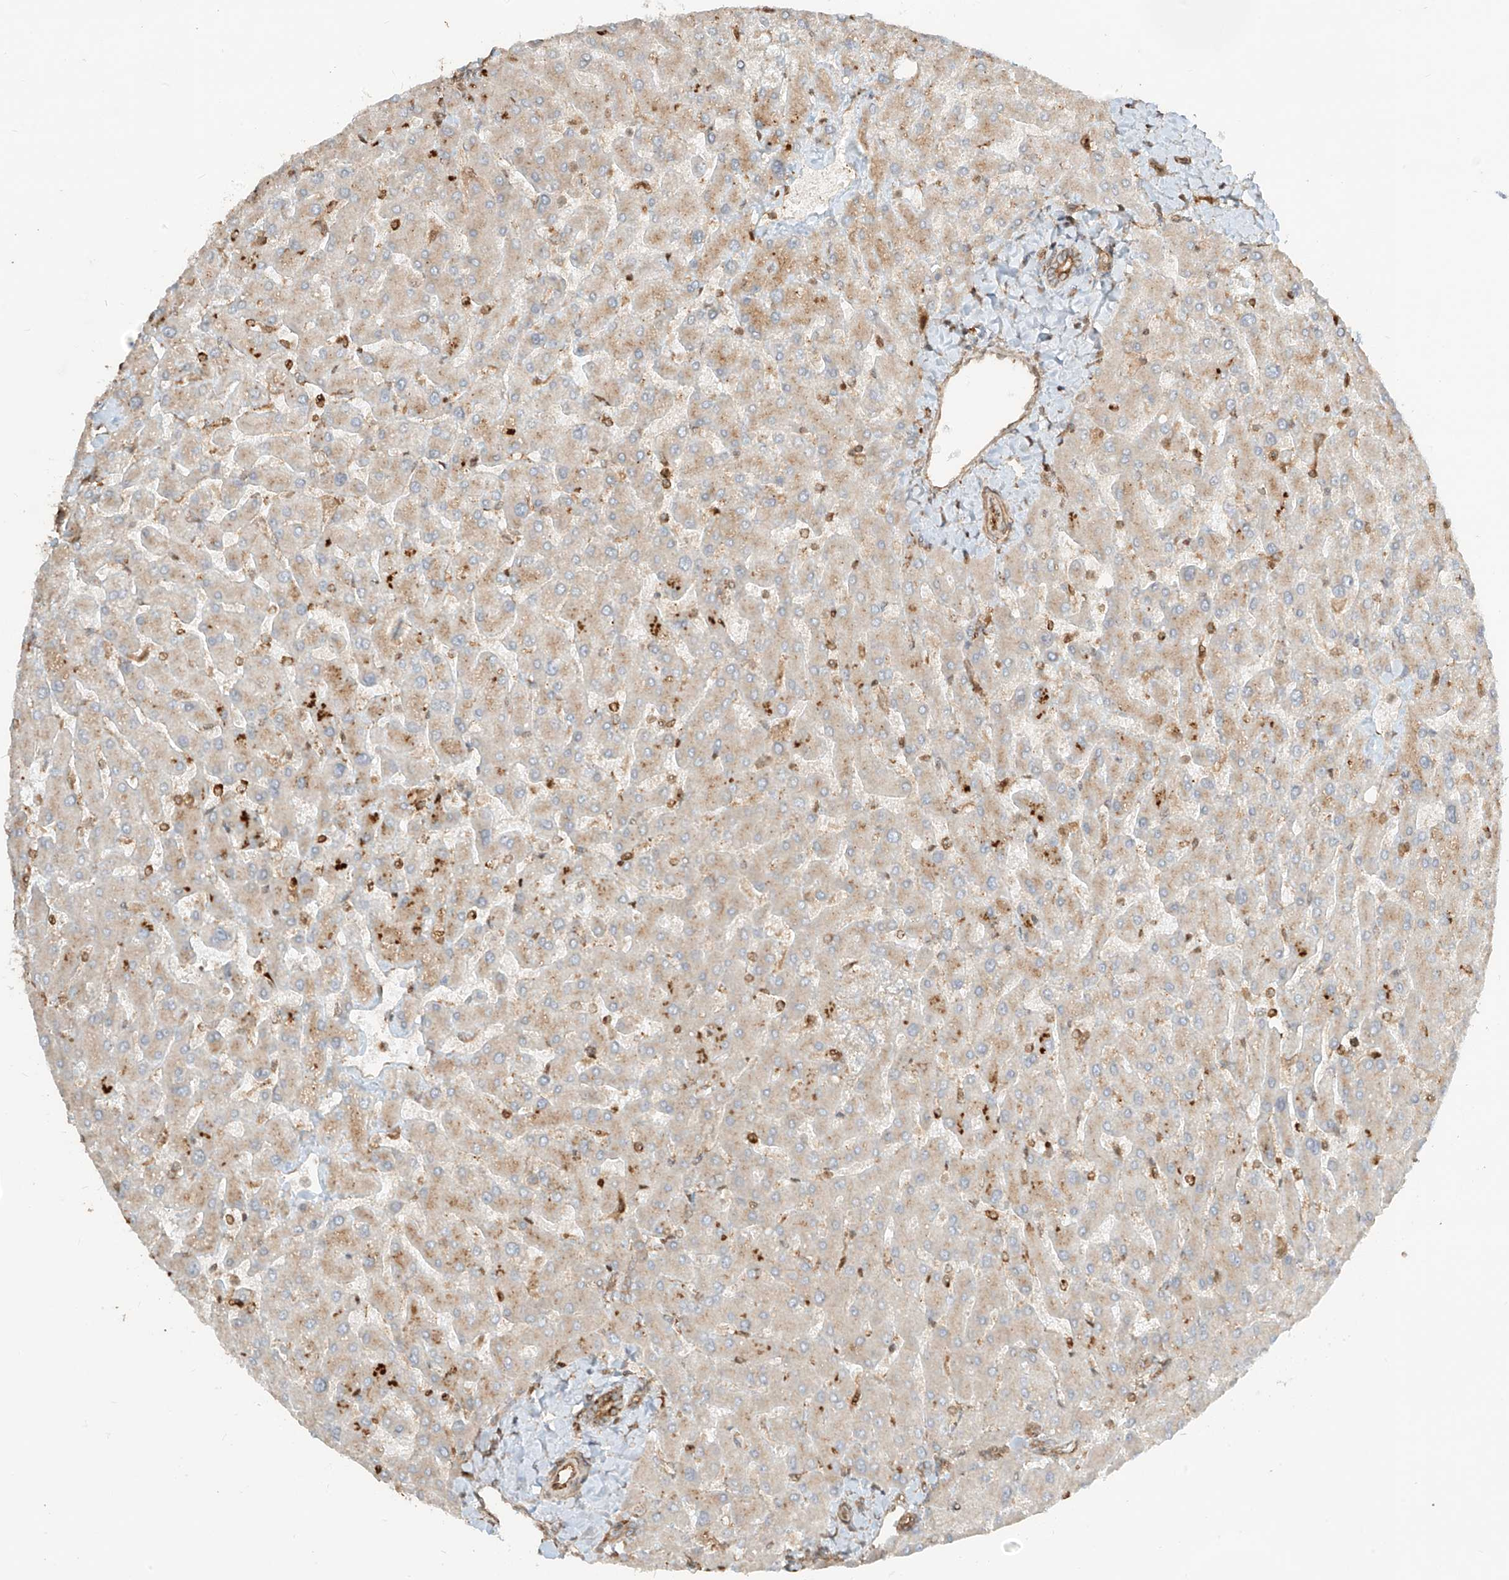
{"staining": {"intensity": "moderate", "quantity": ">75%", "location": "cytoplasmic/membranous"}, "tissue": "liver", "cell_type": "Cholangiocytes", "image_type": "normal", "snomed": [{"axis": "morphology", "description": "Normal tissue, NOS"}, {"axis": "topography", "description": "Liver"}], "caption": "Immunohistochemical staining of normal liver displays medium levels of moderate cytoplasmic/membranous positivity in about >75% of cholangiocytes. Nuclei are stained in blue.", "gene": "CCDC115", "patient": {"sex": "male", "age": 55}}